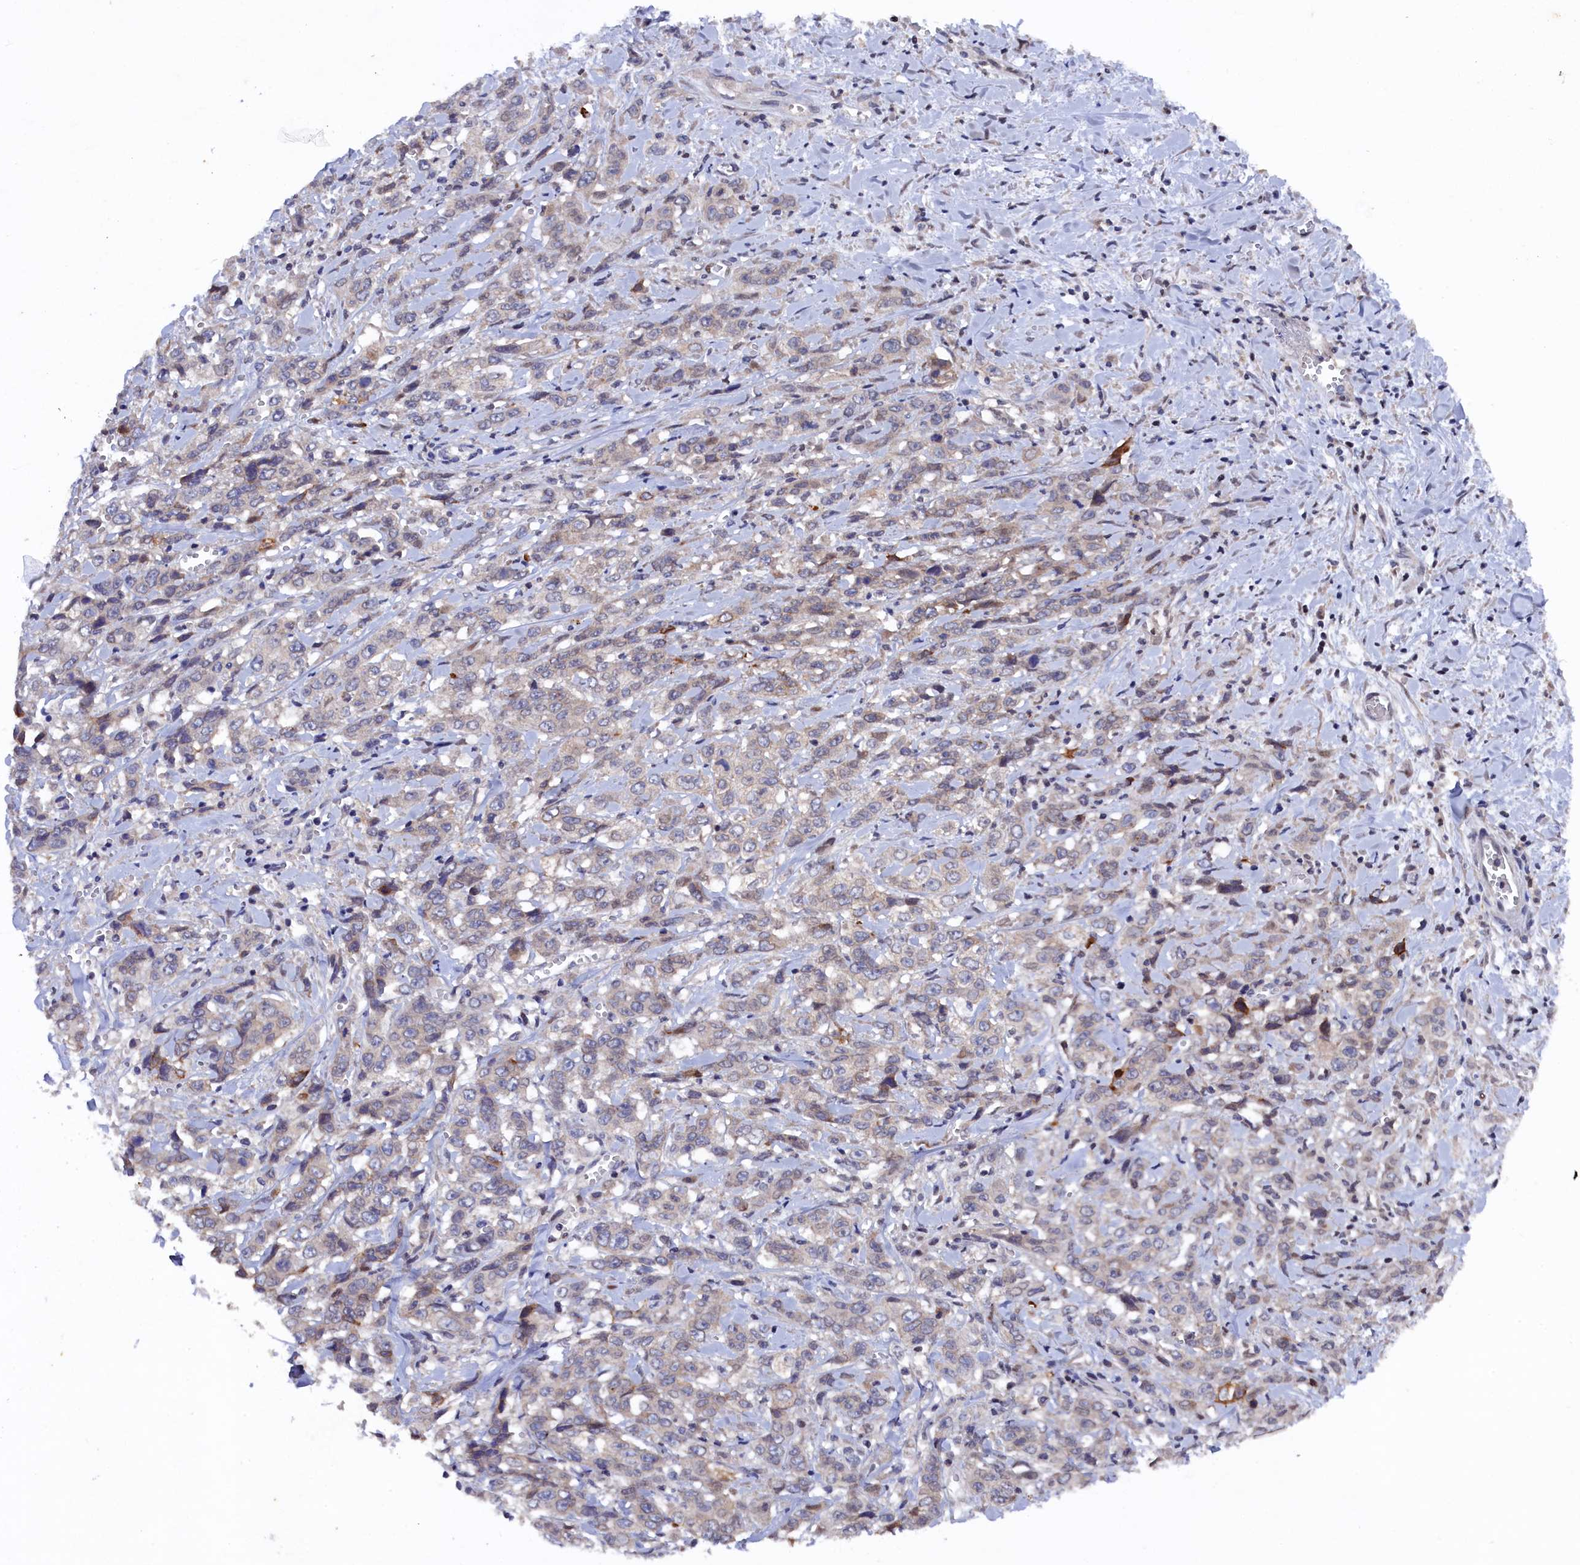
{"staining": {"intensity": "moderate", "quantity": "<25%", "location": "cytoplasmic/membranous"}, "tissue": "stomach cancer", "cell_type": "Tumor cells", "image_type": "cancer", "snomed": [{"axis": "morphology", "description": "Adenocarcinoma, NOS"}, {"axis": "topography", "description": "Stomach, upper"}], "caption": "Immunohistochemistry (IHC) image of stomach cancer (adenocarcinoma) stained for a protein (brown), which reveals low levels of moderate cytoplasmic/membranous staining in about <25% of tumor cells.", "gene": "TMC5", "patient": {"sex": "male", "age": 62}}